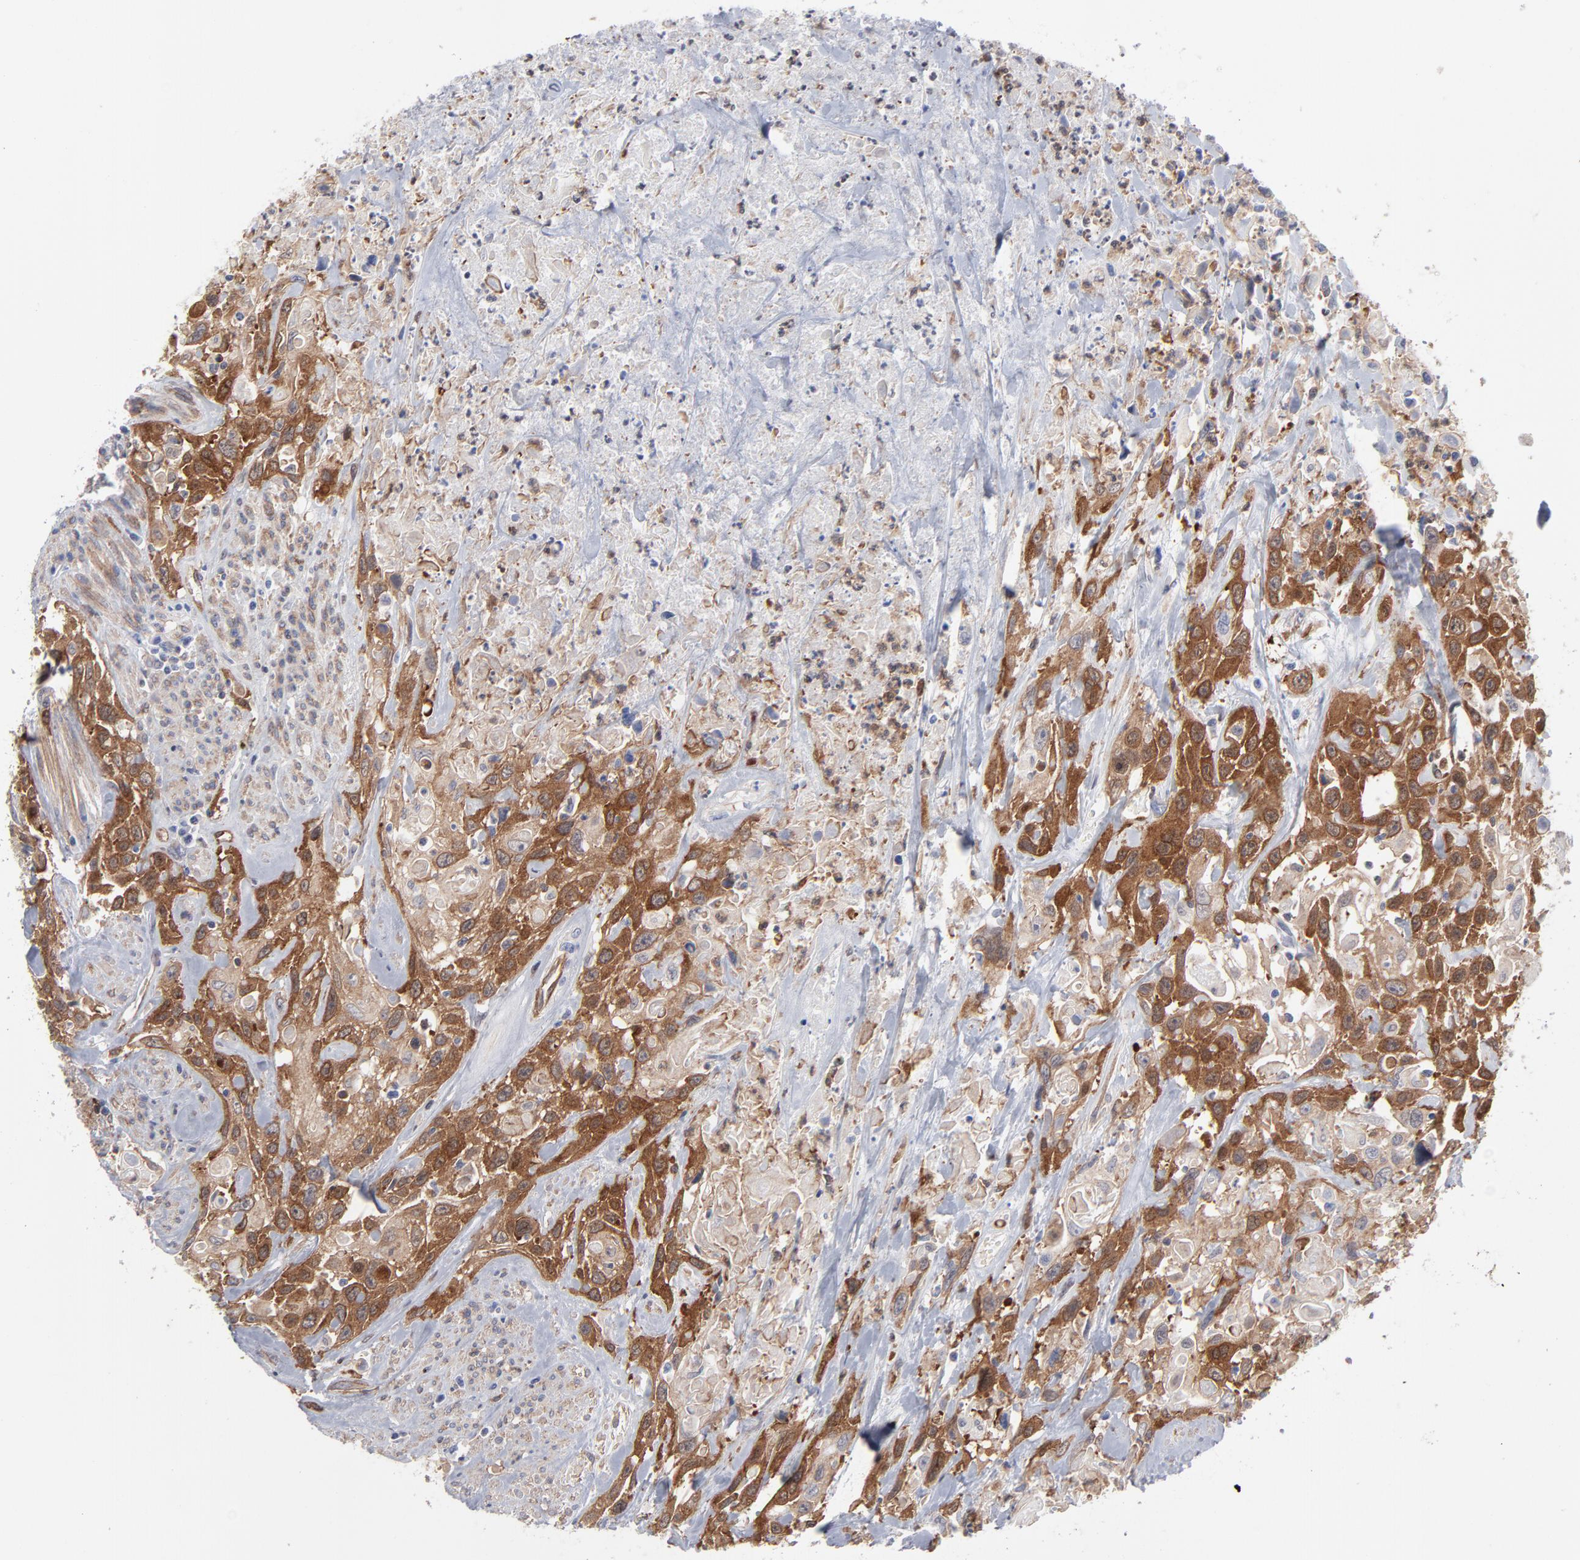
{"staining": {"intensity": "moderate", "quantity": ">75%", "location": "cytoplasmic/membranous"}, "tissue": "urothelial cancer", "cell_type": "Tumor cells", "image_type": "cancer", "snomed": [{"axis": "morphology", "description": "Urothelial carcinoma, High grade"}, {"axis": "topography", "description": "Urinary bladder"}], "caption": "A high-resolution photomicrograph shows immunohistochemistry staining of urothelial cancer, which shows moderate cytoplasmic/membranous staining in approximately >75% of tumor cells.", "gene": "PXN", "patient": {"sex": "female", "age": 84}}